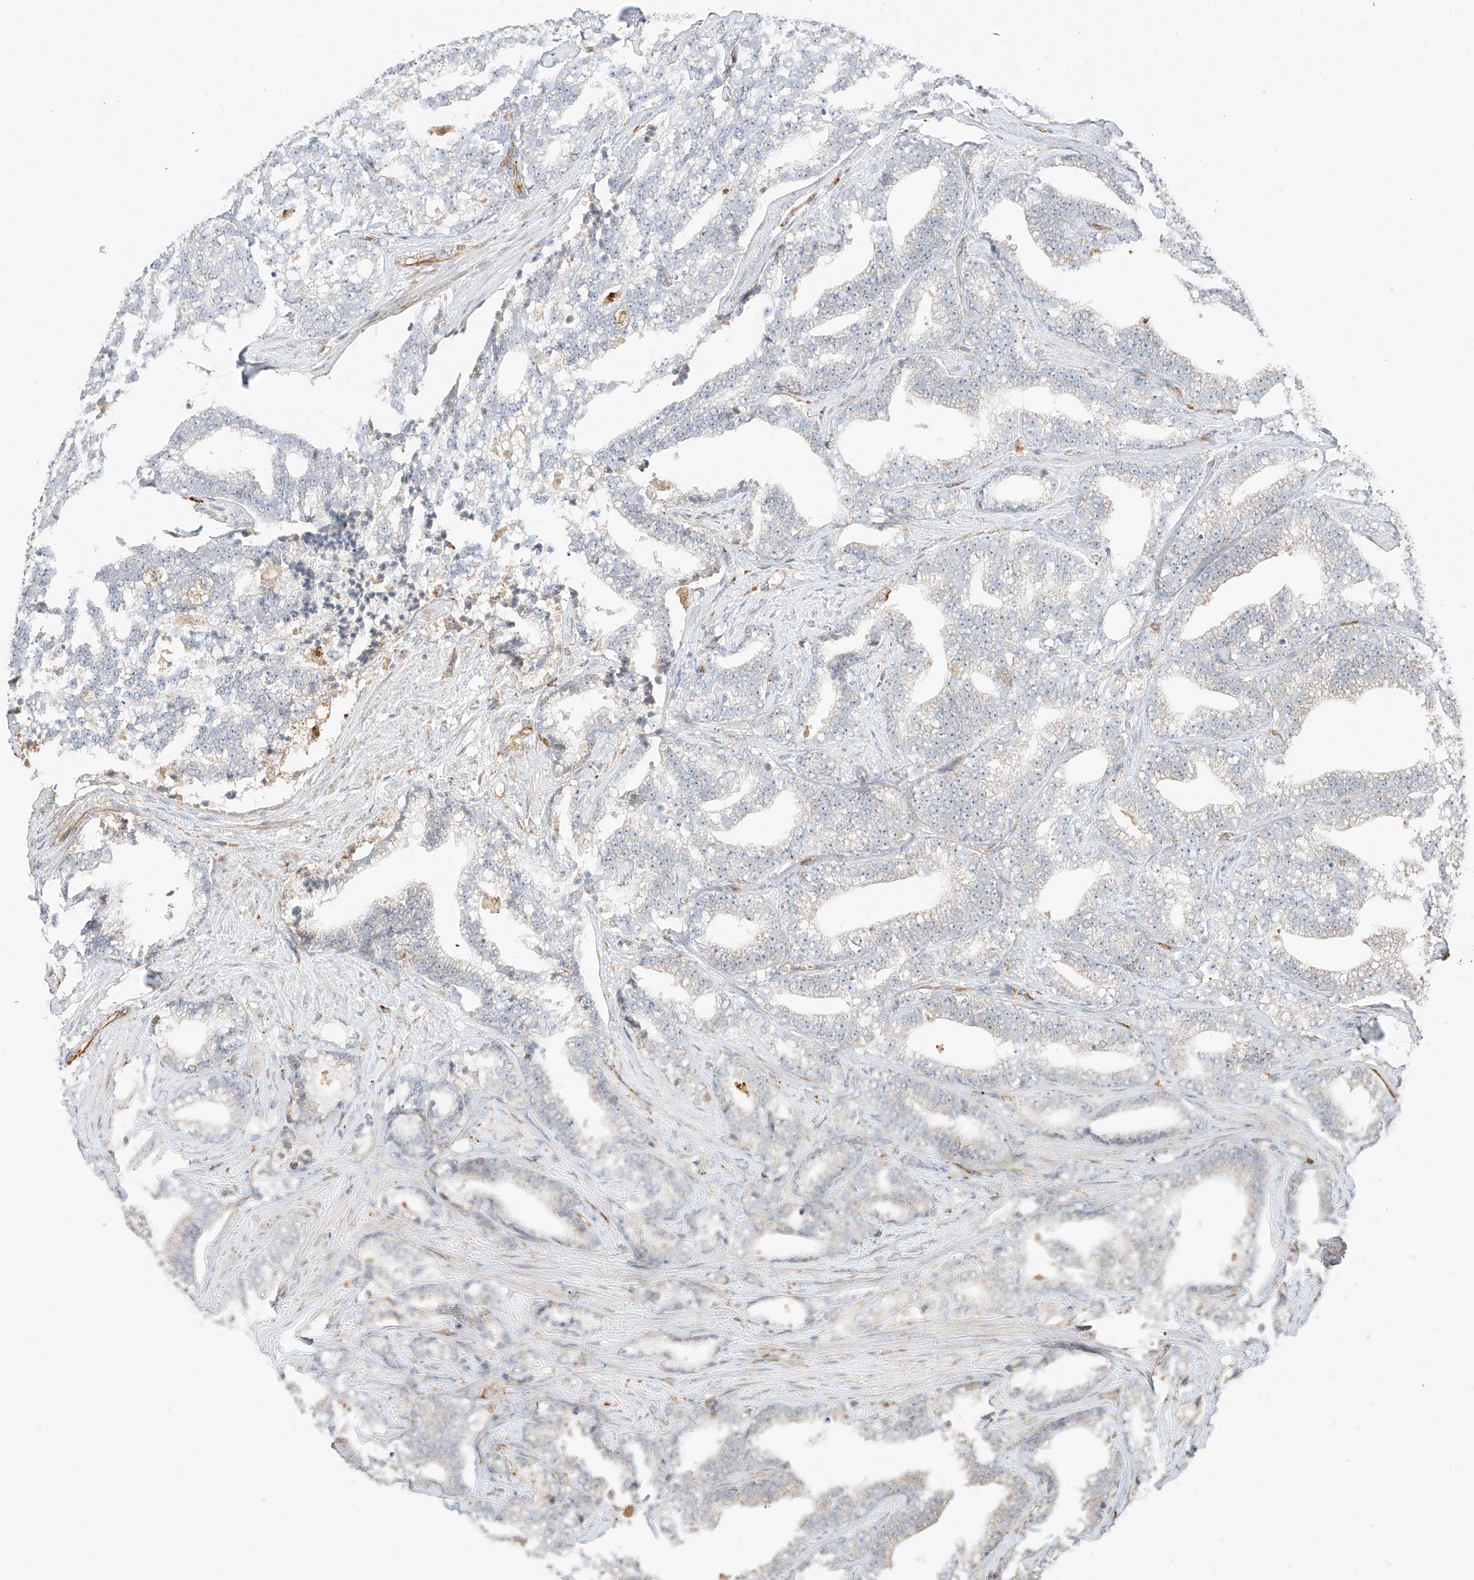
{"staining": {"intensity": "weak", "quantity": "<25%", "location": "cytoplasmic/membranous"}, "tissue": "prostate cancer", "cell_type": "Tumor cells", "image_type": "cancer", "snomed": [{"axis": "morphology", "description": "Adenocarcinoma, High grade"}, {"axis": "topography", "description": "Prostate and seminal vesicle, NOS"}], "caption": "A high-resolution image shows IHC staining of prostate cancer, which reveals no significant positivity in tumor cells. (DAB immunohistochemistry with hematoxylin counter stain).", "gene": "SUSD6", "patient": {"sex": "male", "age": 67}}